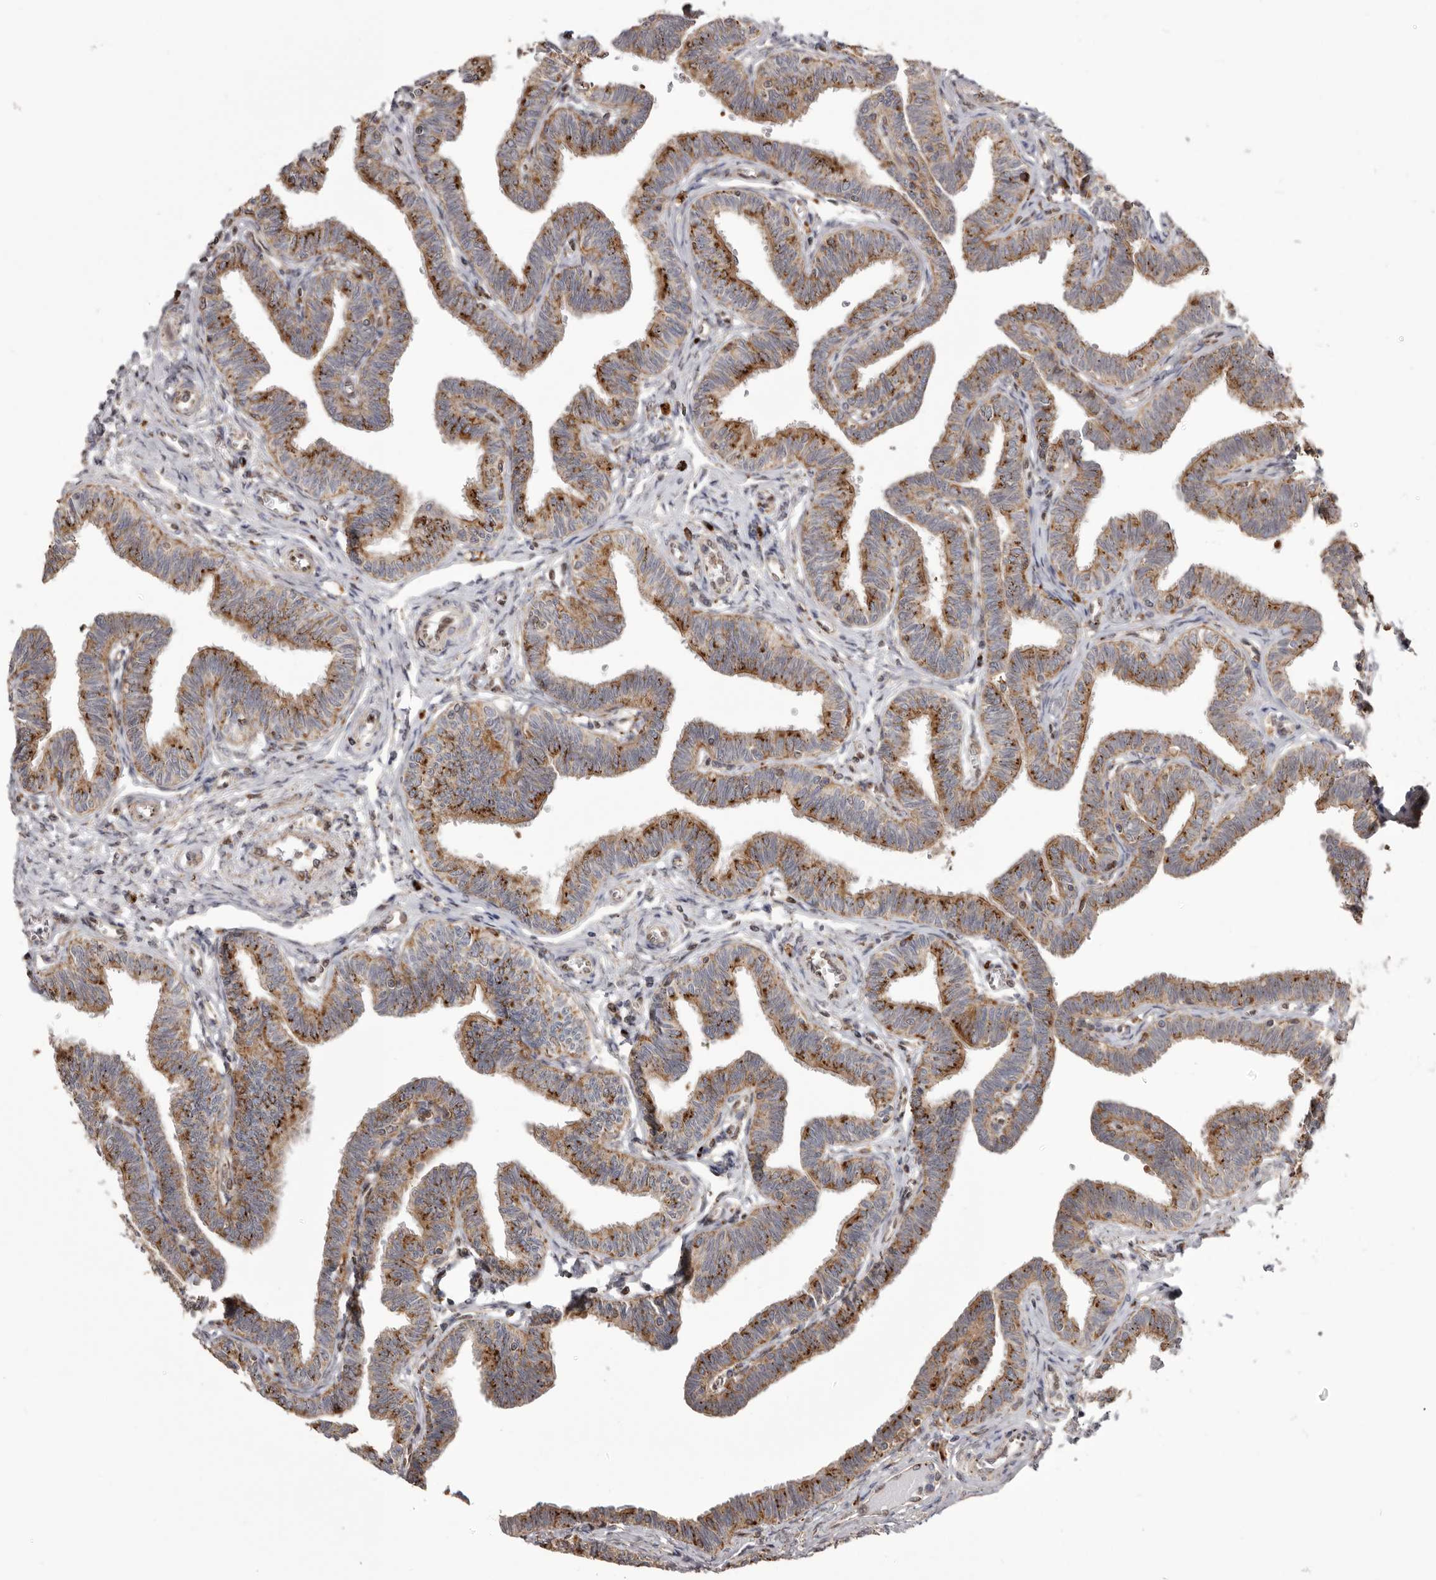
{"staining": {"intensity": "strong", "quantity": "25%-75%", "location": "cytoplasmic/membranous"}, "tissue": "fallopian tube", "cell_type": "Glandular cells", "image_type": "normal", "snomed": [{"axis": "morphology", "description": "Normal tissue, NOS"}, {"axis": "topography", "description": "Fallopian tube"}, {"axis": "topography", "description": "Ovary"}], "caption": "DAB immunohistochemical staining of normal fallopian tube demonstrates strong cytoplasmic/membranous protein expression in approximately 25%-75% of glandular cells.", "gene": "NUP43", "patient": {"sex": "female", "age": 23}}